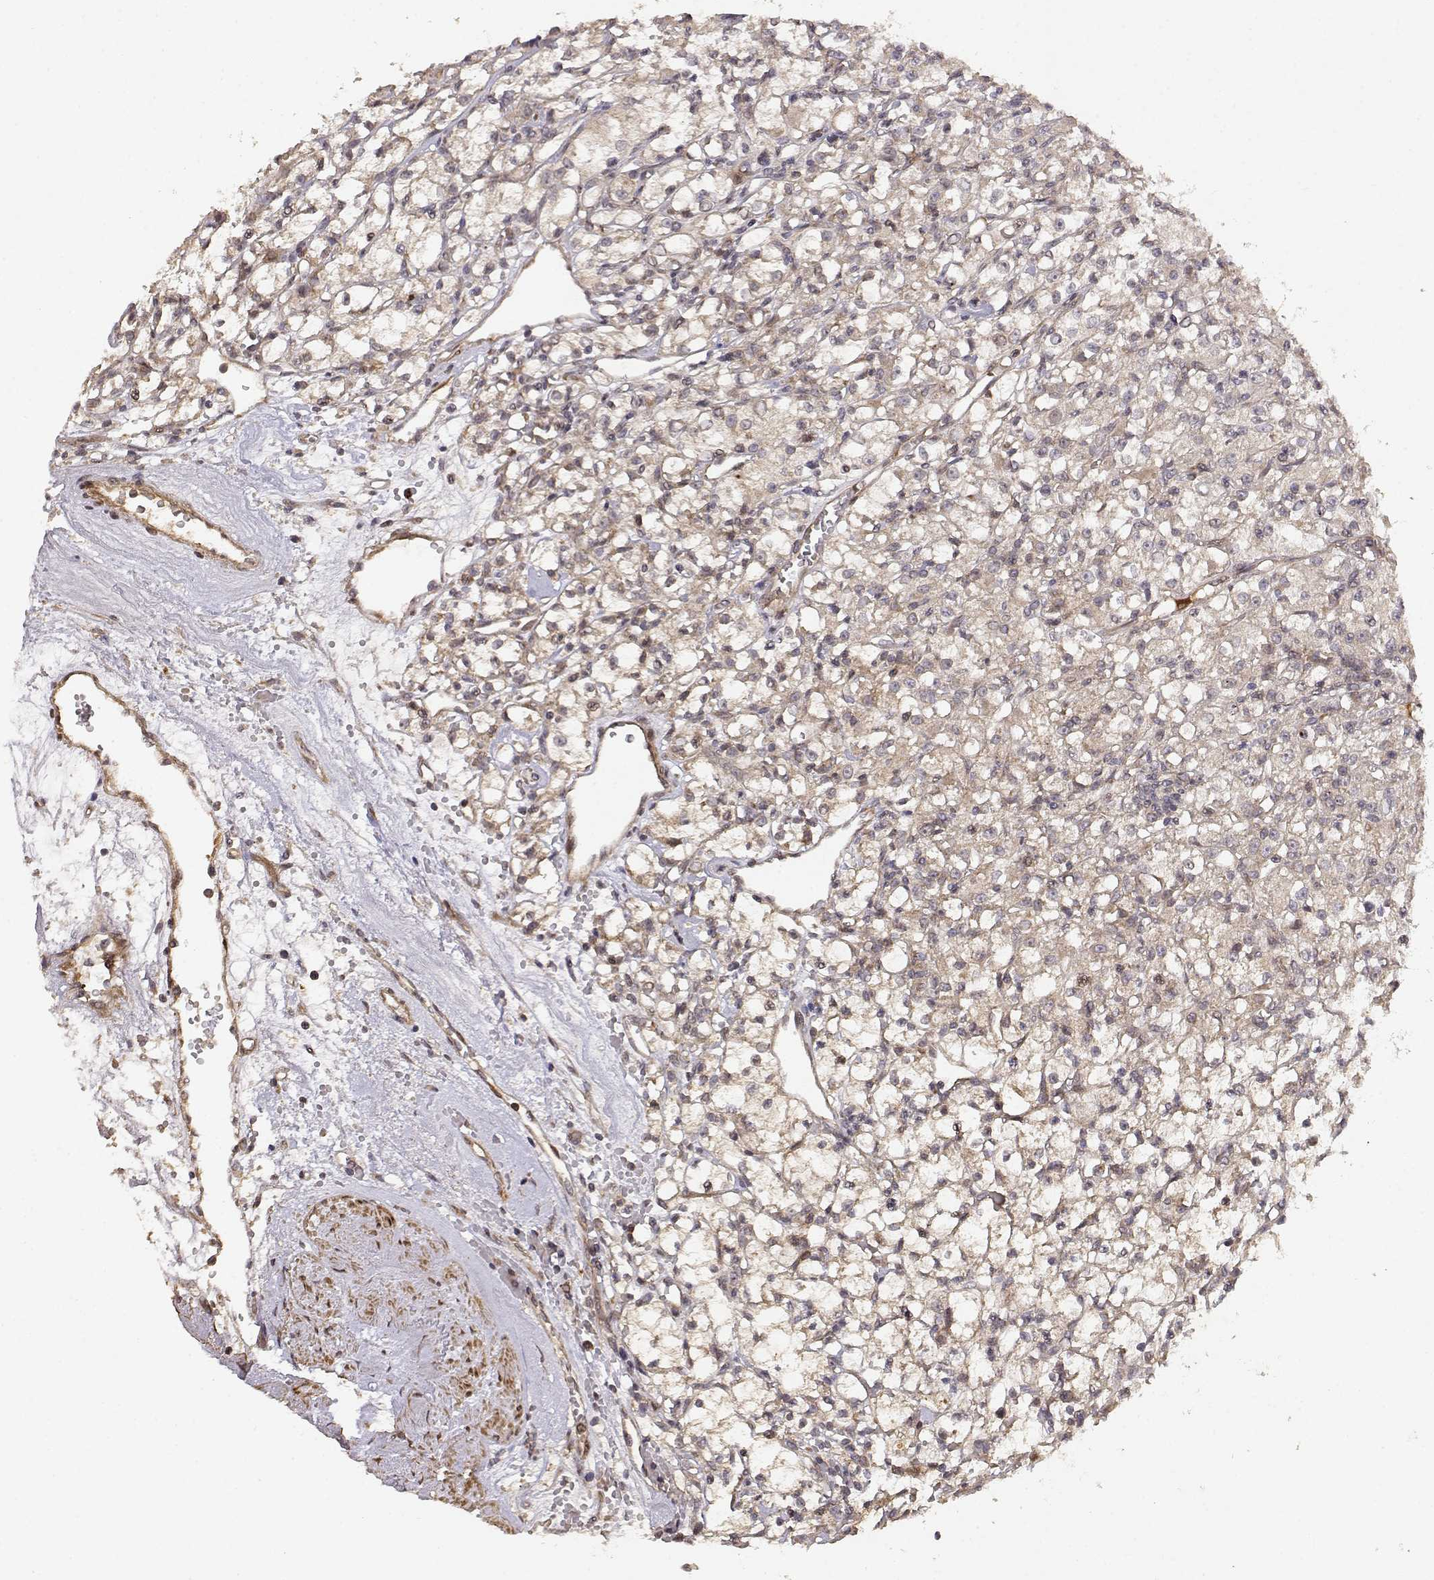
{"staining": {"intensity": "weak", "quantity": ">75%", "location": "cytoplasmic/membranous"}, "tissue": "renal cancer", "cell_type": "Tumor cells", "image_type": "cancer", "snomed": [{"axis": "morphology", "description": "Adenocarcinoma, NOS"}, {"axis": "topography", "description": "Kidney"}], "caption": "Weak cytoplasmic/membranous protein staining is present in about >75% of tumor cells in renal adenocarcinoma.", "gene": "PICK1", "patient": {"sex": "female", "age": 59}}